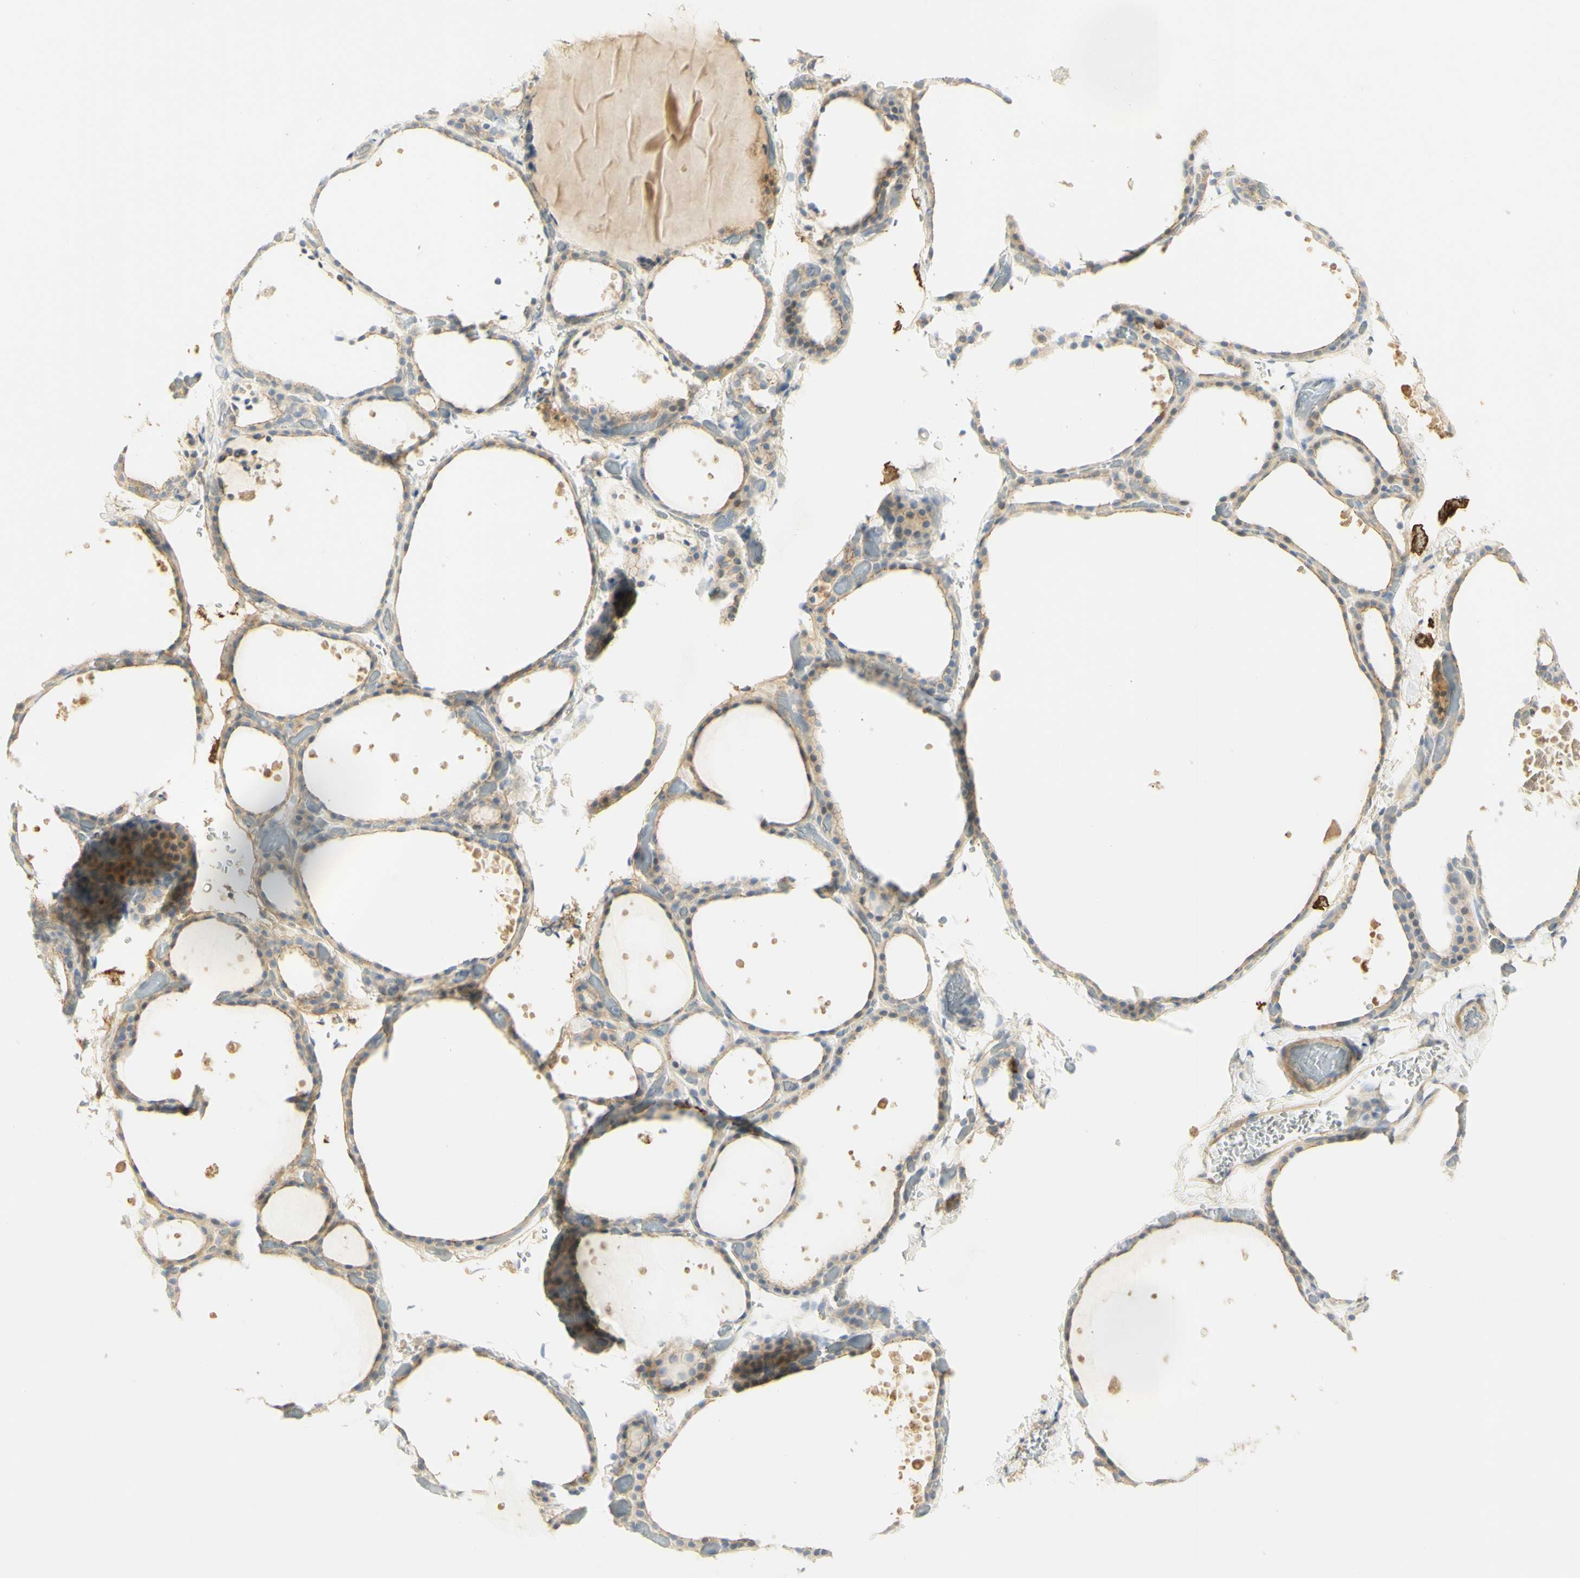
{"staining": {"intensity": "moderate", "quantity": ">75%", "location": "cytoplasmic/membranous"}, "tissue": "thyroid gland", "cell_type": "Glandular cells", "image_type": "normal", "snomed": [{"axis": "morphology", "description": "Normal tissue, NOS"}, {"axis": "topography", "description": "Thyroid gland"}], "caption": "About >75% of glandular cells in normal human thyroid gland display moderate cytoplasmic/membranous protein staining as visualized by brown immunohistochemical staining.", "gene": "KIF11", "patient": {"sex": "female", "age": 44}}